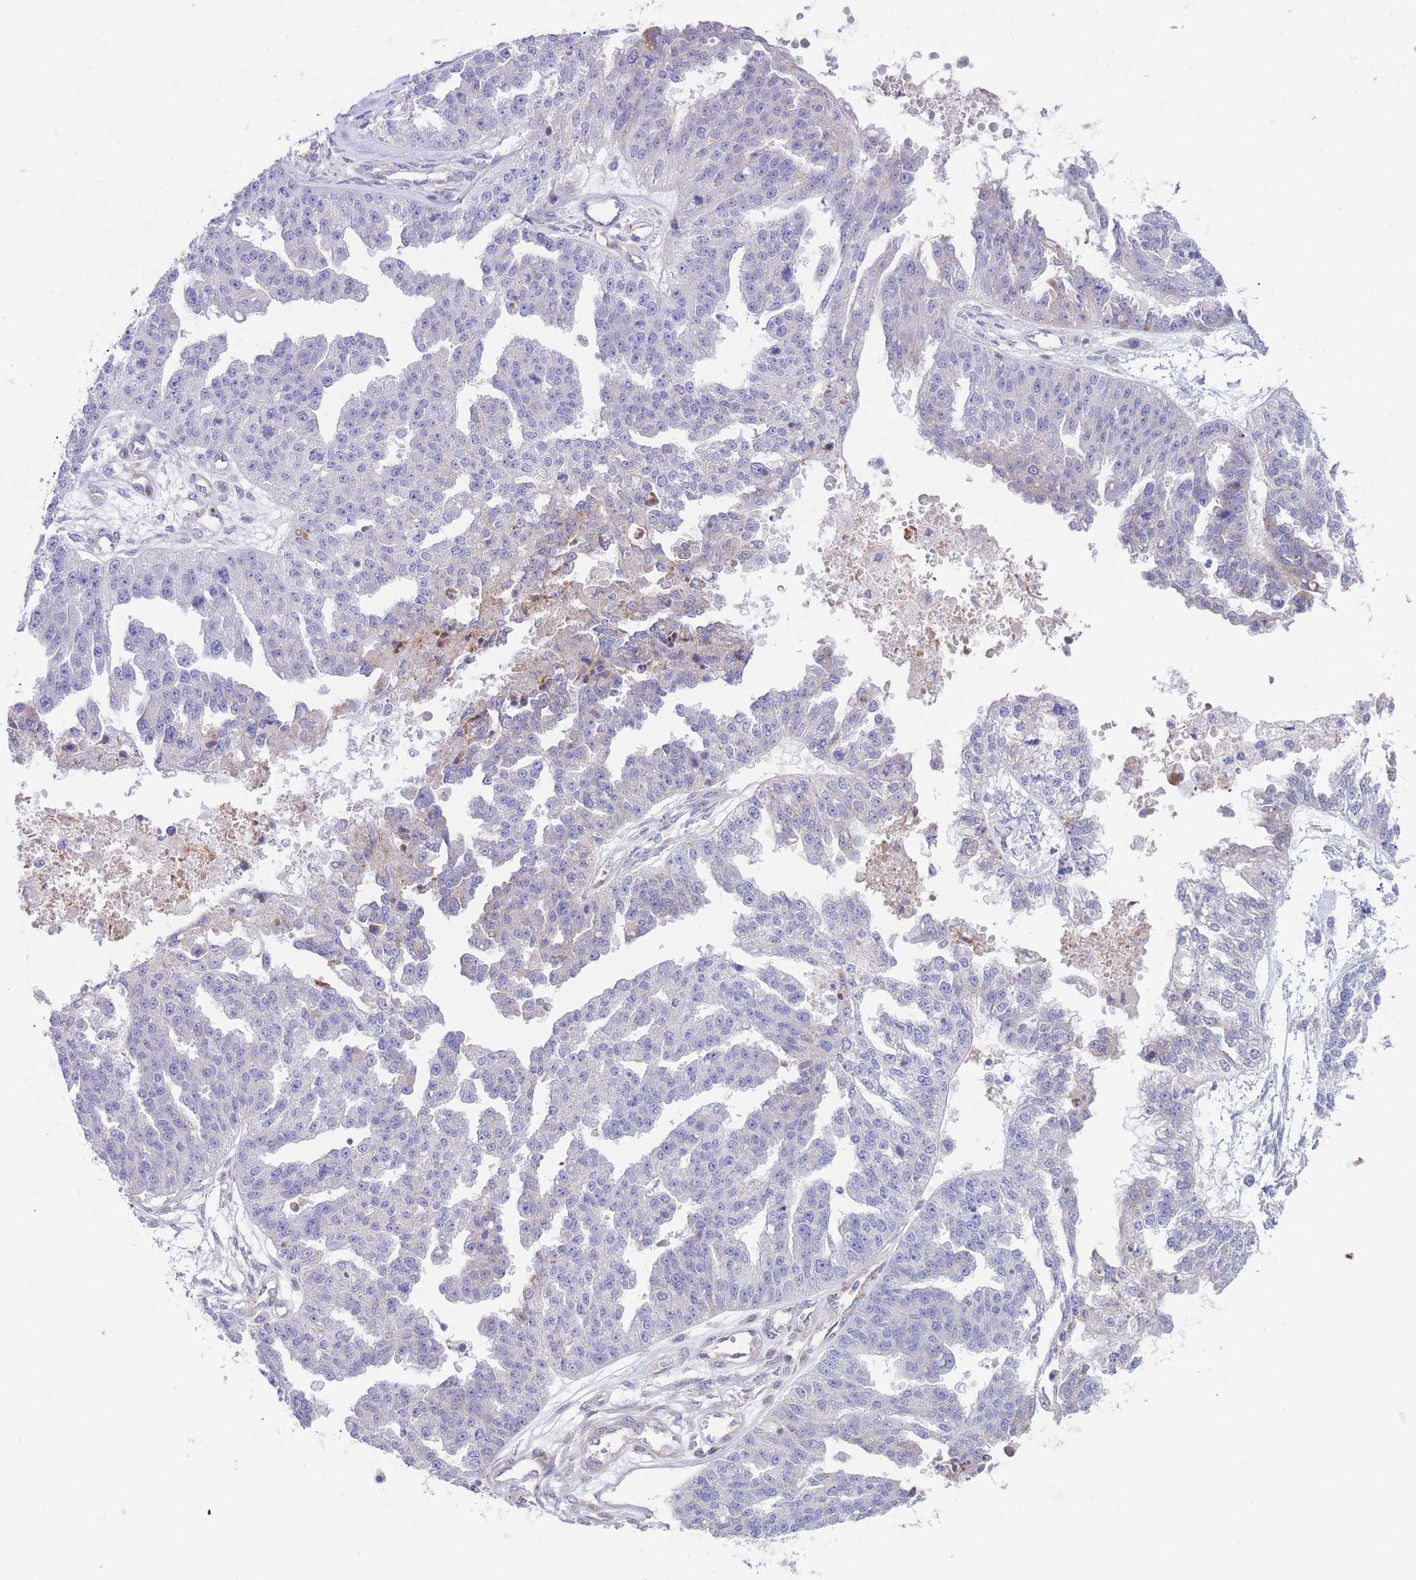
{"staining": {"intensity": "negative", "quantity": "none", "location": "none"}, "tissue": "ovarian cancer", "cell_type": "Tumor cells", "image_type": "cancer", "snomed": [{"axis": "morphology", "description": "Cystadenocarcinoma, serous, NOS"}, {"axis": "topography", "description": "Ovary"}], "caption": "Immunohistochemical staining of ovarian cancer displays no significant positivity in tumor cells. The staining was performed using DAB (3,3'-diaminobenzidine) to visualize the protein expression in brown, while the nuclei were stained in blue with hematoxylin (Magnification: 20x).", "gene": "DET1", "patient": {"sex": "female", "age": 58}}